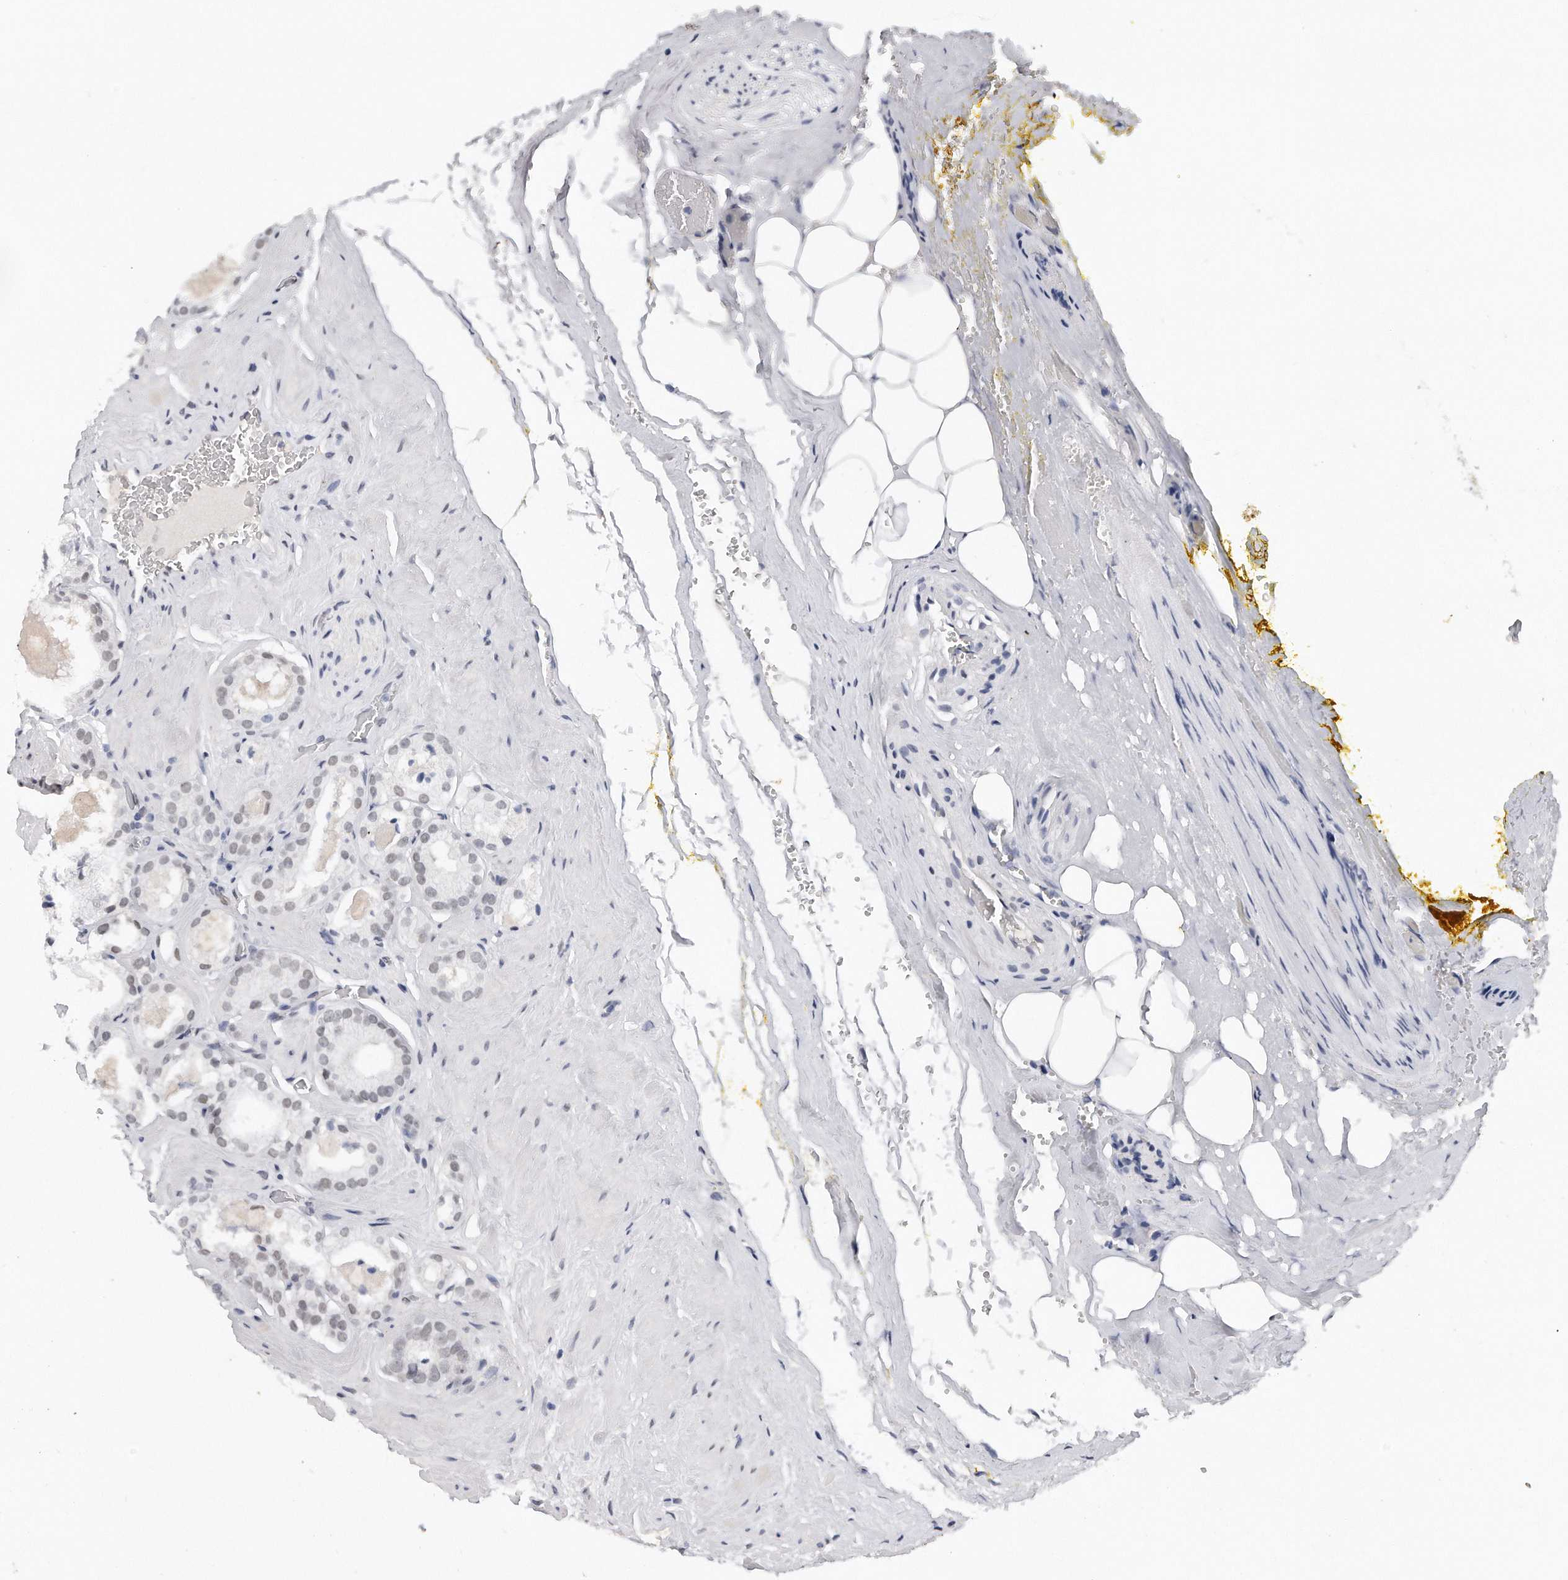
{"staining": {"intensity": "weak", "quantity": ">75%", "location": "nuclear"}, "tissue": "prostate cancer", "cell_type": "Tumor cells", "image_type": "cancer", "snomed": [{"axis": "morphology", "description": "Adenocarcinoma, High grade"}, {"axis": "topography", "description": "Prostate"}], "caption": "Adenocarcinoma (high-grade) (prostate) stained with immunohistochemistry displays weak nuclear staining in approximately >75% of tumor cells. (brown staining indicates protein expression, while blue staining denotes nuclei).", "gene": "CTBP2", "patient": {"sex": "male", "age": 64}}